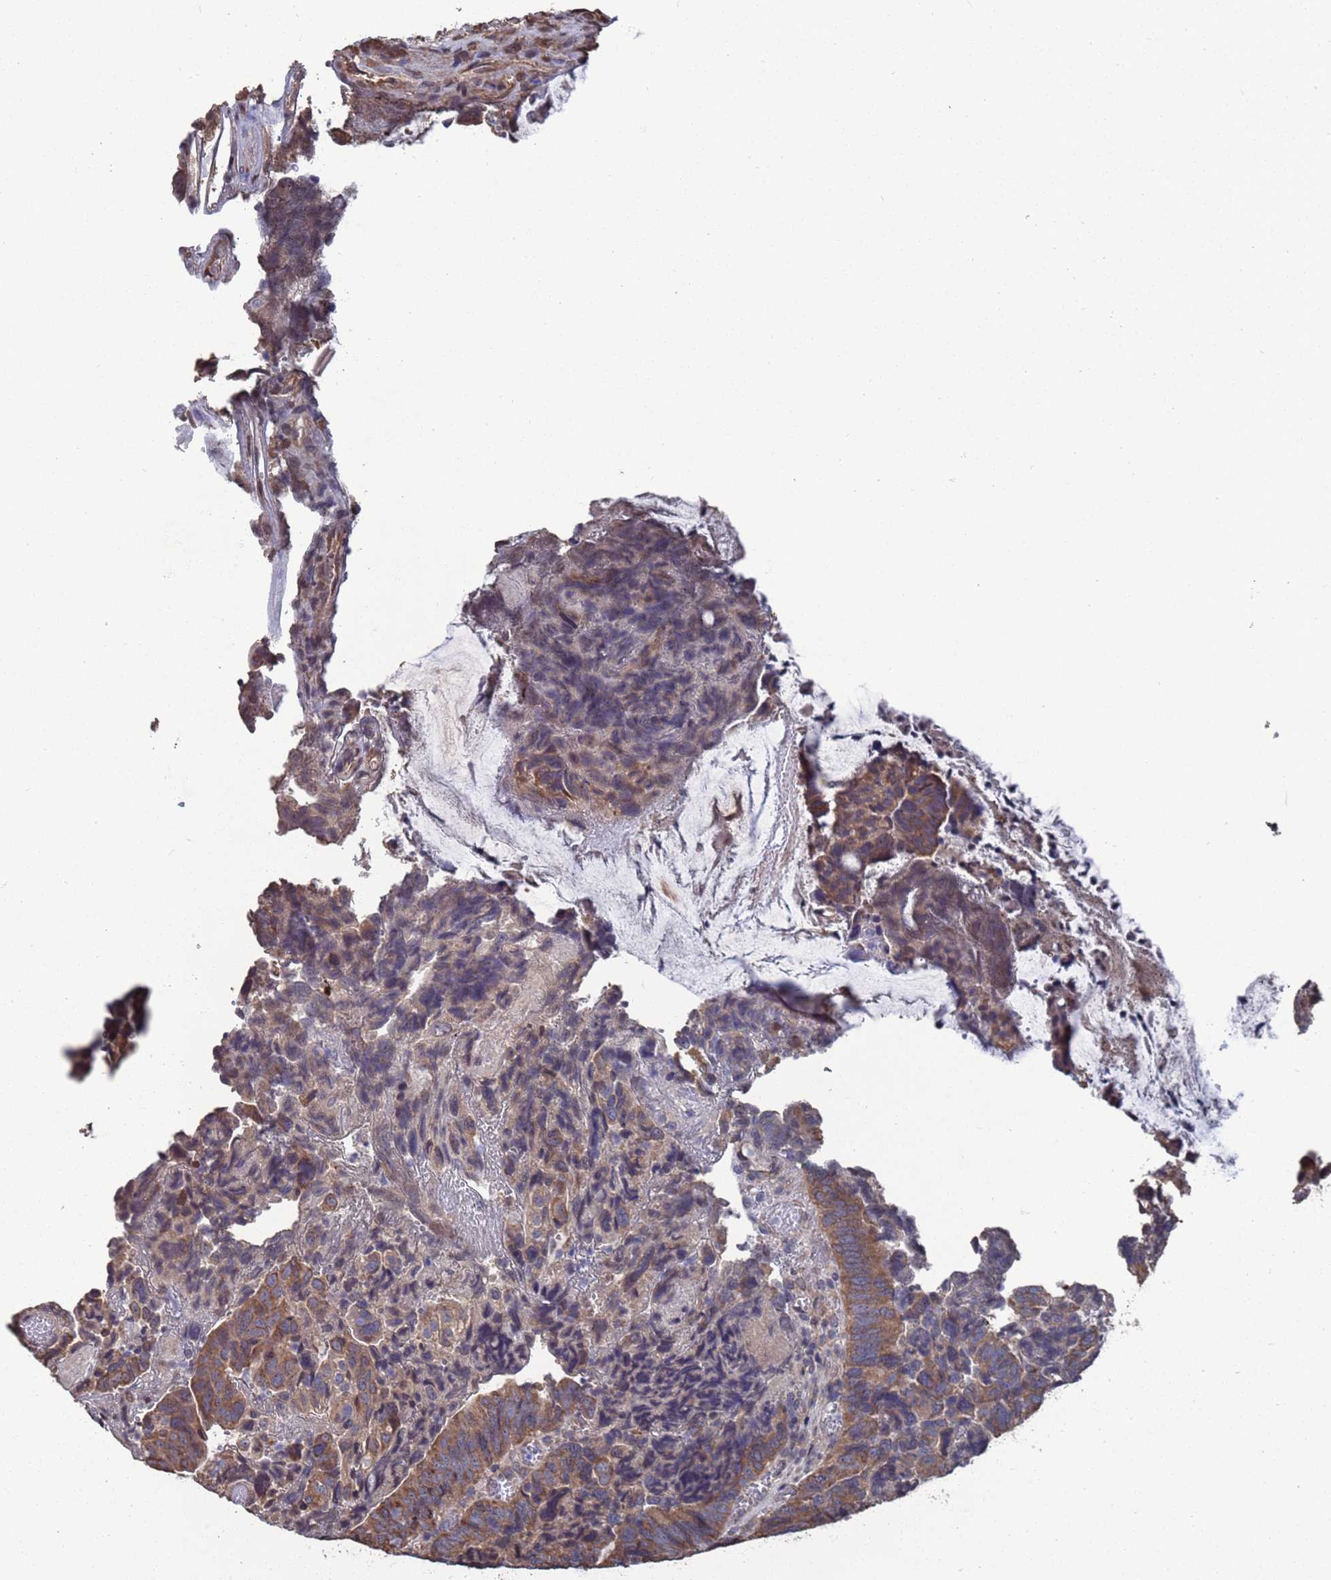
{"staining": {"intensity": "moderate", "quantity": ">75%", "location": "cytoplasmic/membranous"}, "tissue": "colorectal cancer", "cell_type": "Tumor cells", "image_type": "cancer", "snomed": [{"axis": "morphology", "description": "Adenocarcinoma, NOS"}, {"axis": "topography", "description": "Colon"}], "caption": "Brown immunohistochemical staining in human colorectal cancer (adenocarcinoma) reveals moderate cytoplasmic/membranous staining in approximately >75% of tumor cells.", "gene": "CFAP119", "patient": {"sex": "female", "age": 67}}